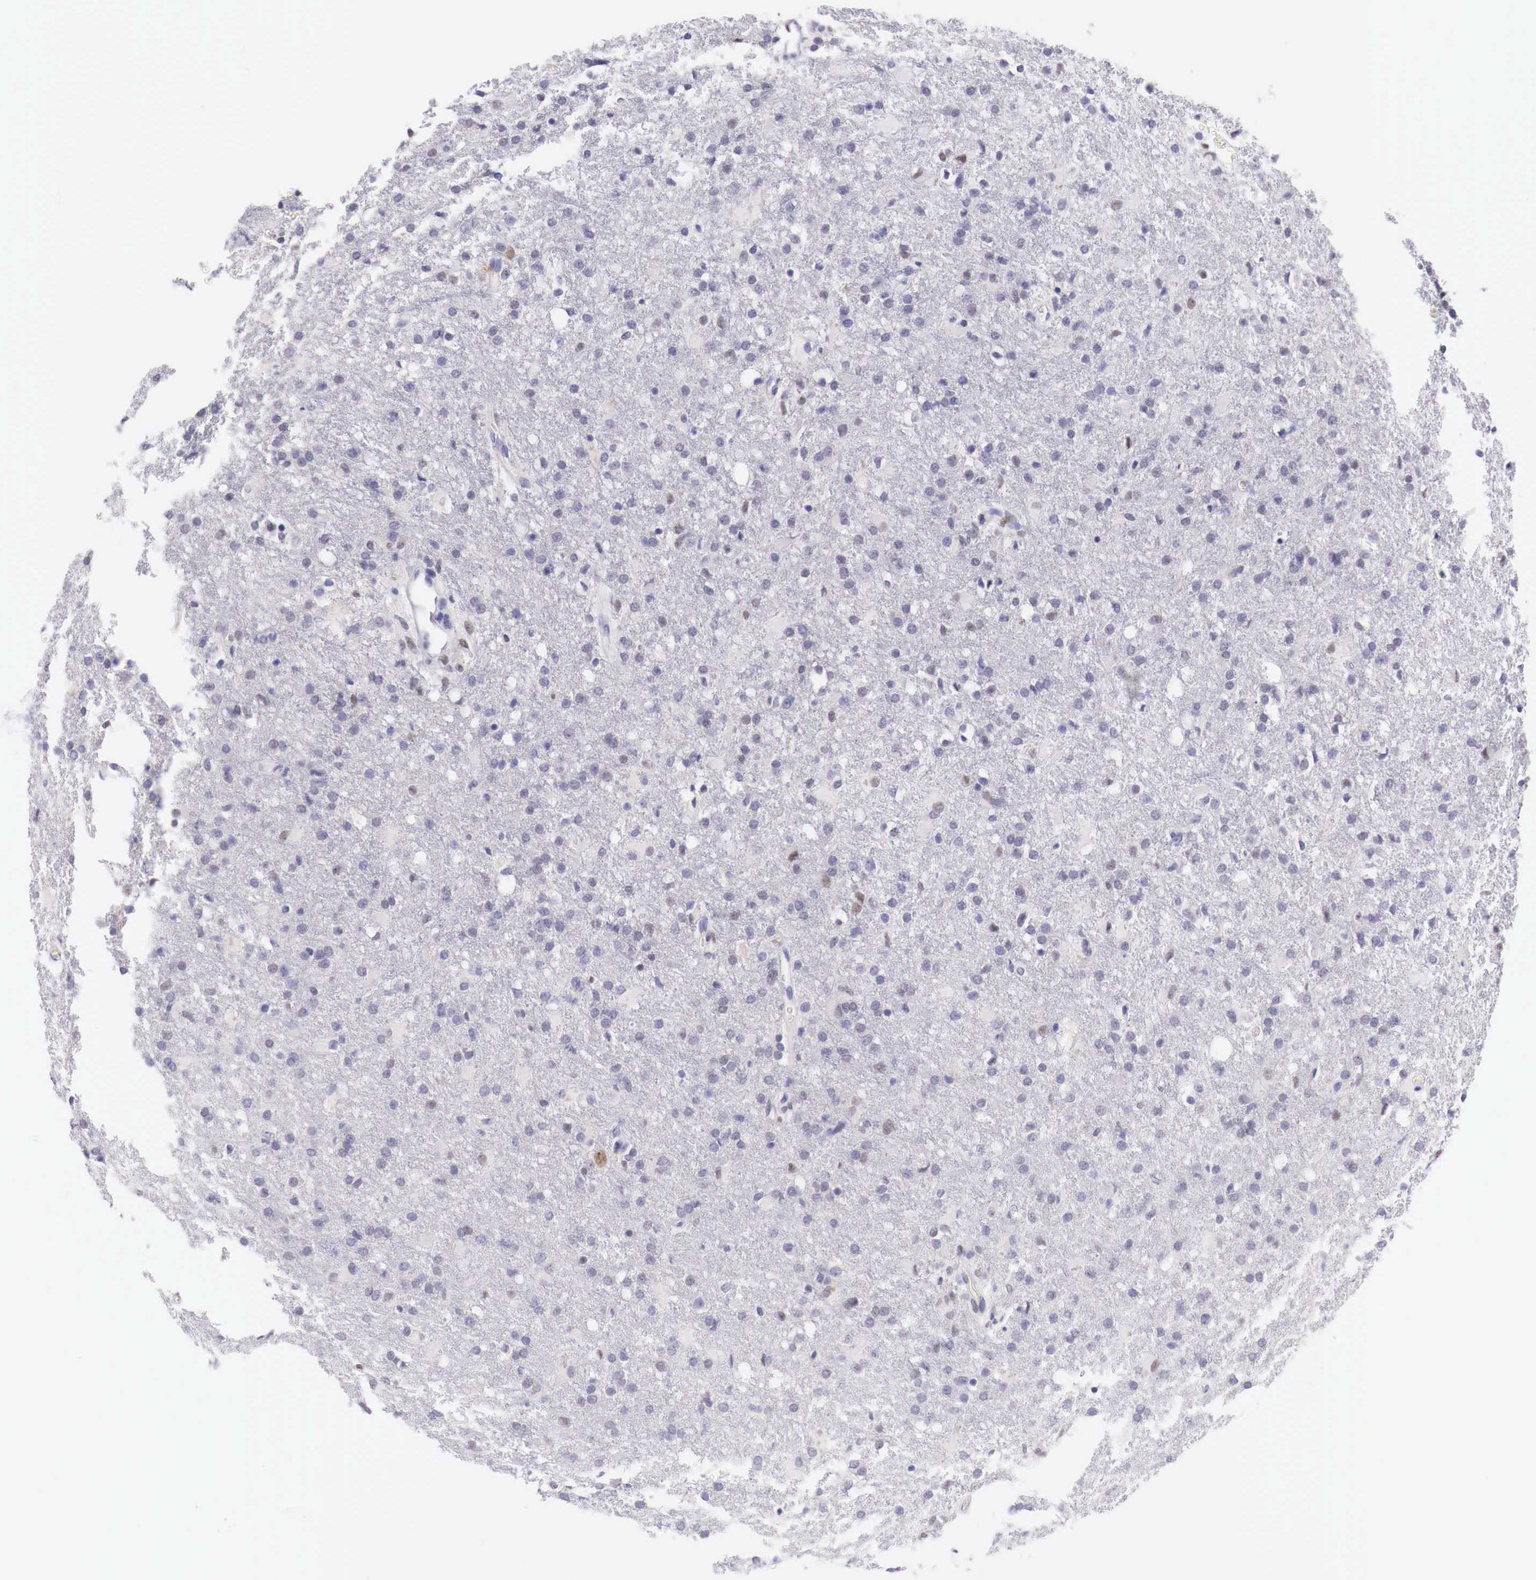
{"staining": {"intensity": "negative", "quantity": "none", "location": "none"}, "tissue": "glioma", "cell_type": "Tumor cells", "image_type": "cancer", "snomed": [{"axis": "morphology", "description": "Glioma, malignant, High grade"}, {"axis": "topography", "description": "Brain"}], "caption": "Malignant glioma (high-grade) stained for a protein using immunohistochemistry demonstrates no positivity tumor cells.", "gene": "BCL6", "patient": {"sex": "male", "age": 68}}